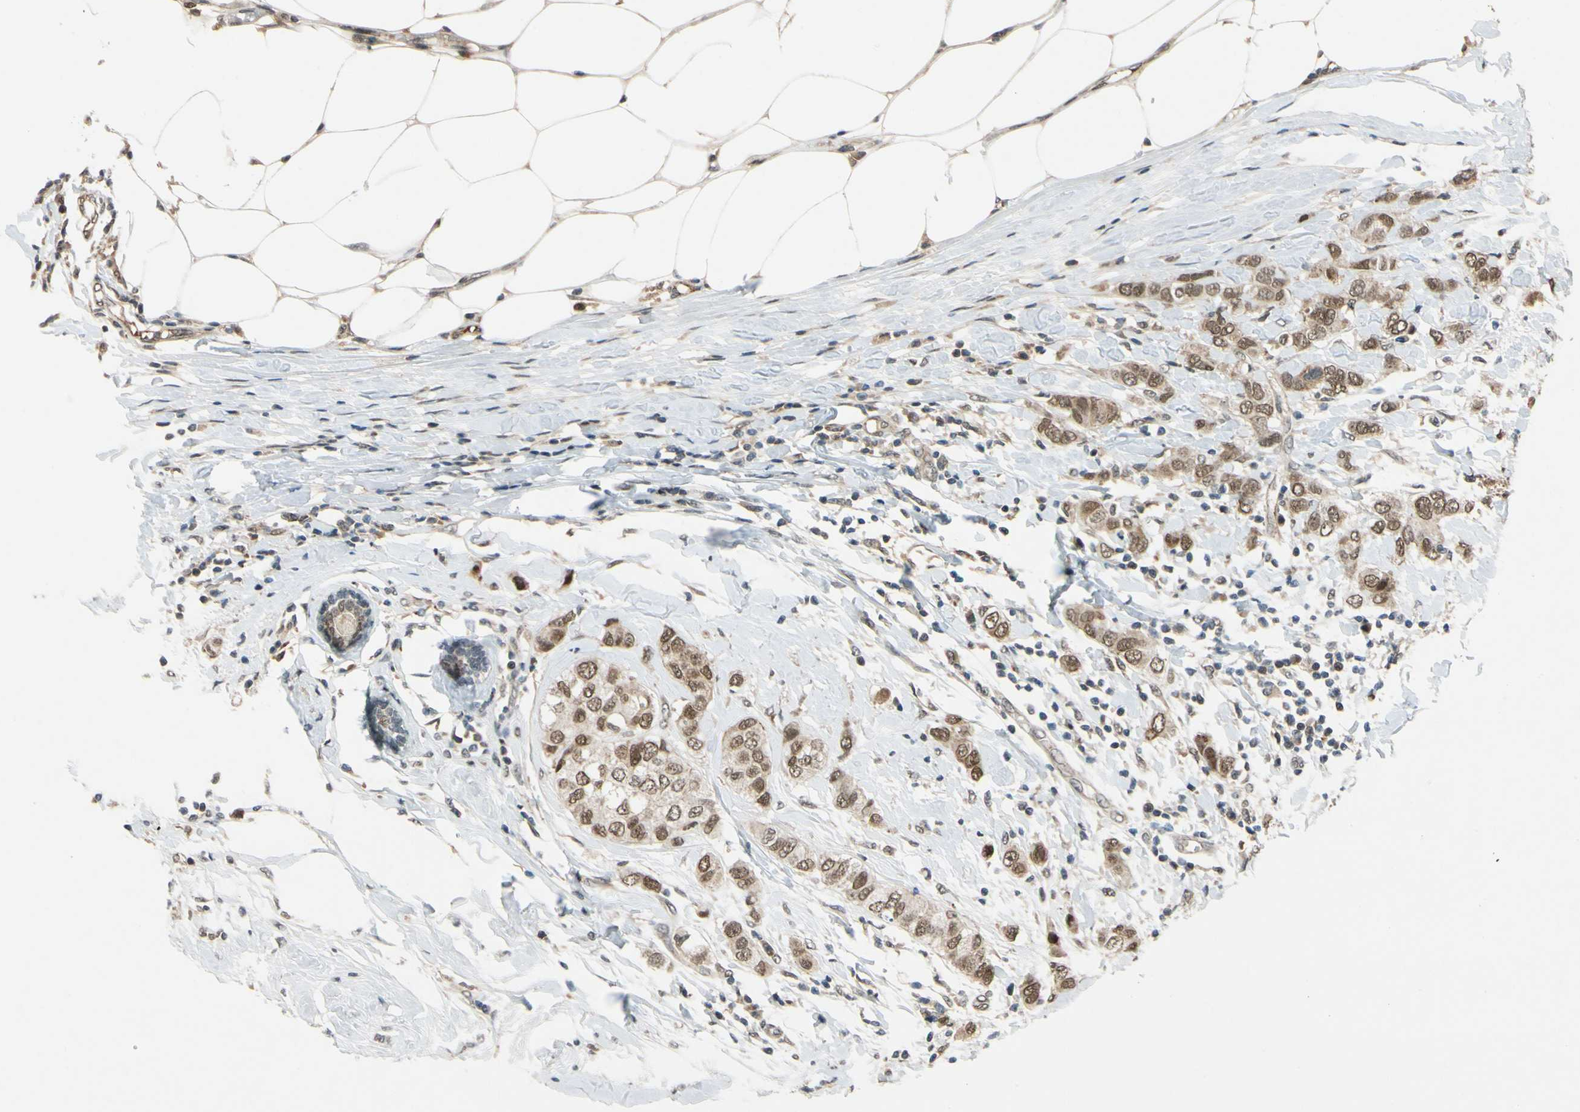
{"staining": {"intensity": "moderate", "quantity": ">75%", "location": "cytoplasmic/membranous,nuclear"}, "tissue": "breast cancer", "cell_type": "Tumor cells", "image_type": "cancer", "snomed": [{"axis": "morphology", "description": "Duct carcinoma"}, {"axis": "topography", "description": "Breast"}], "caption": "Breast cancer stained with a protein marker demonstrates moderate staining in tumor cells.", "gene": "POGZ", "patient": {"sex": "female", "age": 50}}